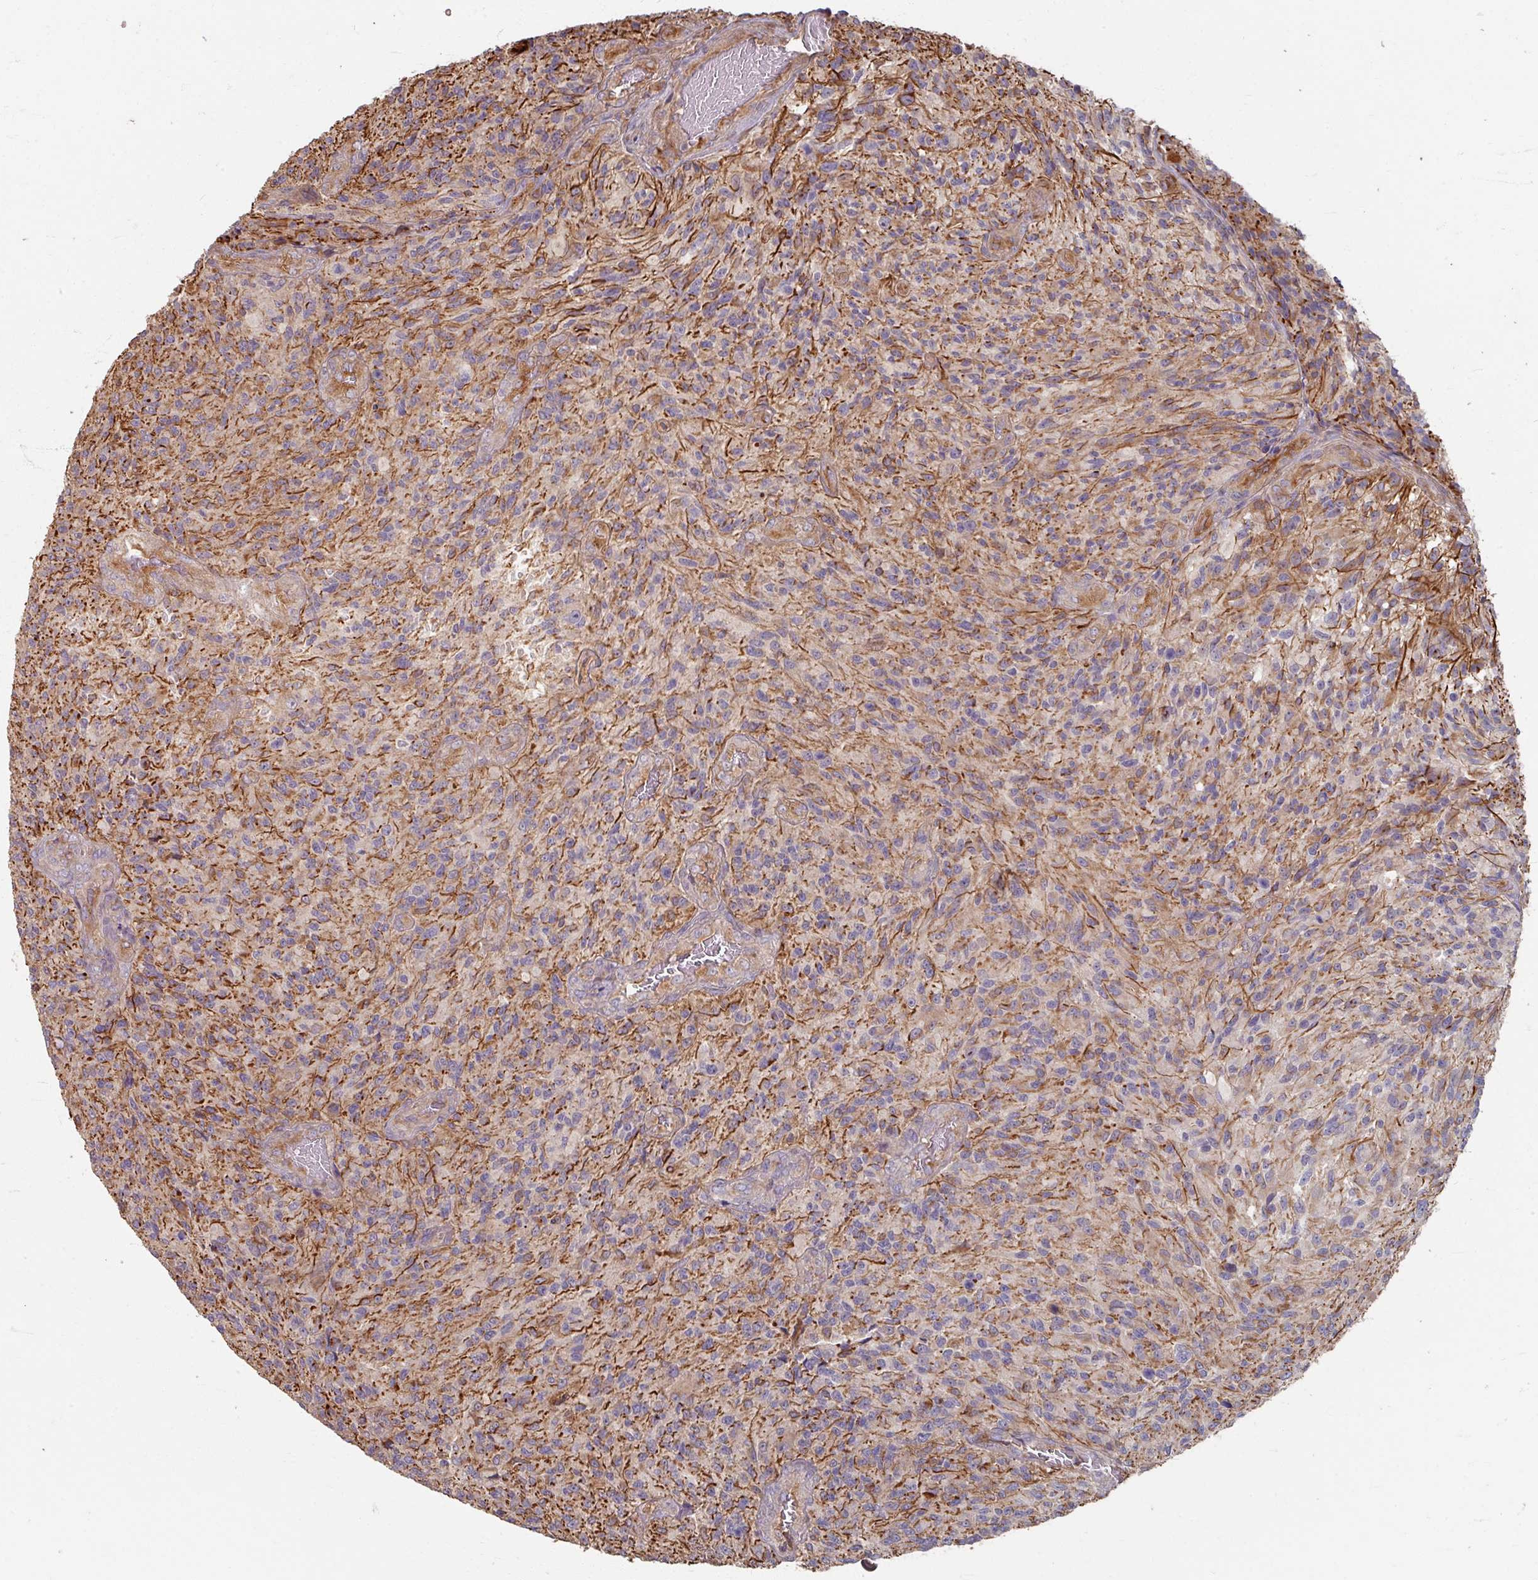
{"staining": {"intensity": "weak", "quantity": "<25%", "location": "cytoplasmic/membranous"}, "tissue": "glioma", "cell_type": "Tumor cells", "image_type": "cancer", "snomed": [{"axis": "morphology", "description": "Normal tissue, NOS"}, {"axis": "morphology", "description": "Glioma, malignant, High grade"}, {"axis": "topography", "description": "Cerebral cortex"}], "caption": "Immunohistochemistry (IHC) of glioma demonstrates no staining in tumor cells.", "gene": "CCDC68", "patient": {"sex": "male", "age": 56}}